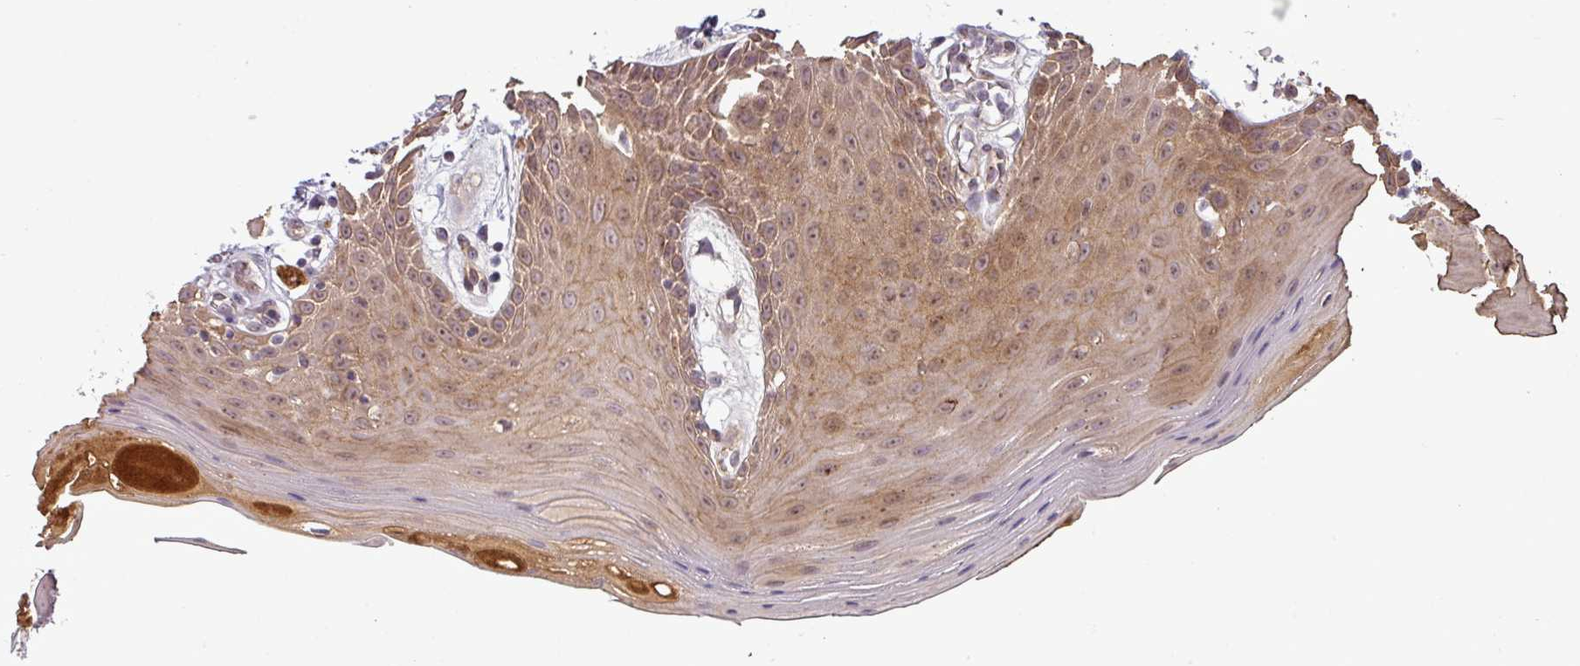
{"staining": {"intensity": "moderate", "quantity": ">75%", "location": "cytoplasmic/membranous,nuclear"}, "tissue": "oral mucosa", "cell_type": "Squamous epithelial cells", "image_type": "normal", "snomed": [{"axis": "morphology", "description": "Normal tissue, NOS"}, {"axis": "topography", "description": "Oral tissue"}, {"axis": "topography", "description": "Tounge, NOS"}], "caption": "A high-resolution image shows IHC staining of unremarkable oral mucosa, which exhibits moderate cytoplasmic/membranous,nuclear staining in approximately >75% of squamous epithelial cells.", "gene": "PCDH1", "patient": {"sex": "female", "age": 59}}